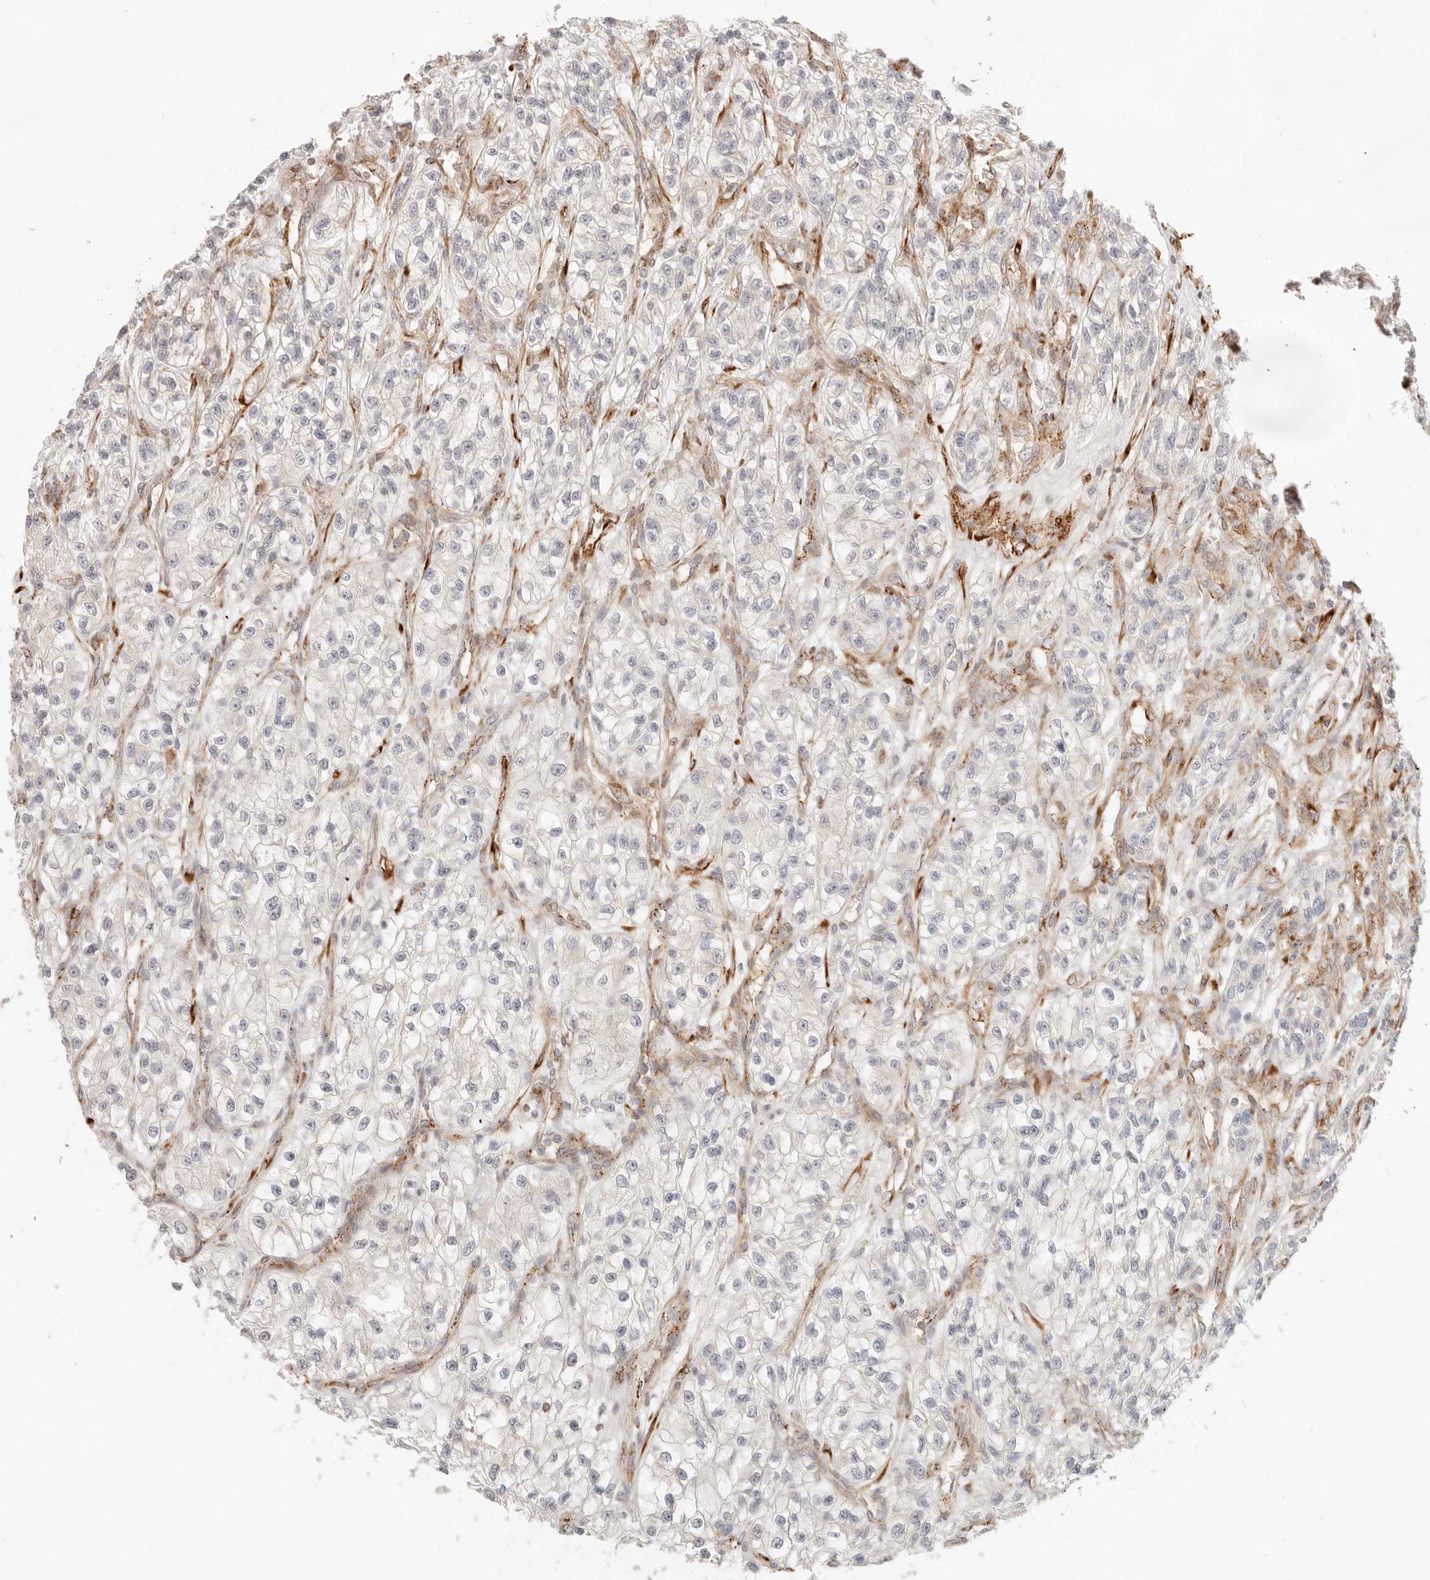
{"staining": {"intensity": "negative", "quantity": "none", "location": "none"}, "tissue": "renal cancer", "cell_type": "Tumor cells", "image_type": "cancer", "snomed": [{"axis": "morphology", "description": "Adenocarcinoma, NOS"}, {"axis": "topography", "description": "Kidney"}], "caption": "IHC image of adenocarcinoma (renal) stained for a protein (brown), which shows no staining in tumor cells.", "gene": "SASS6", "patient": {"sex": "female", "age": 57}}